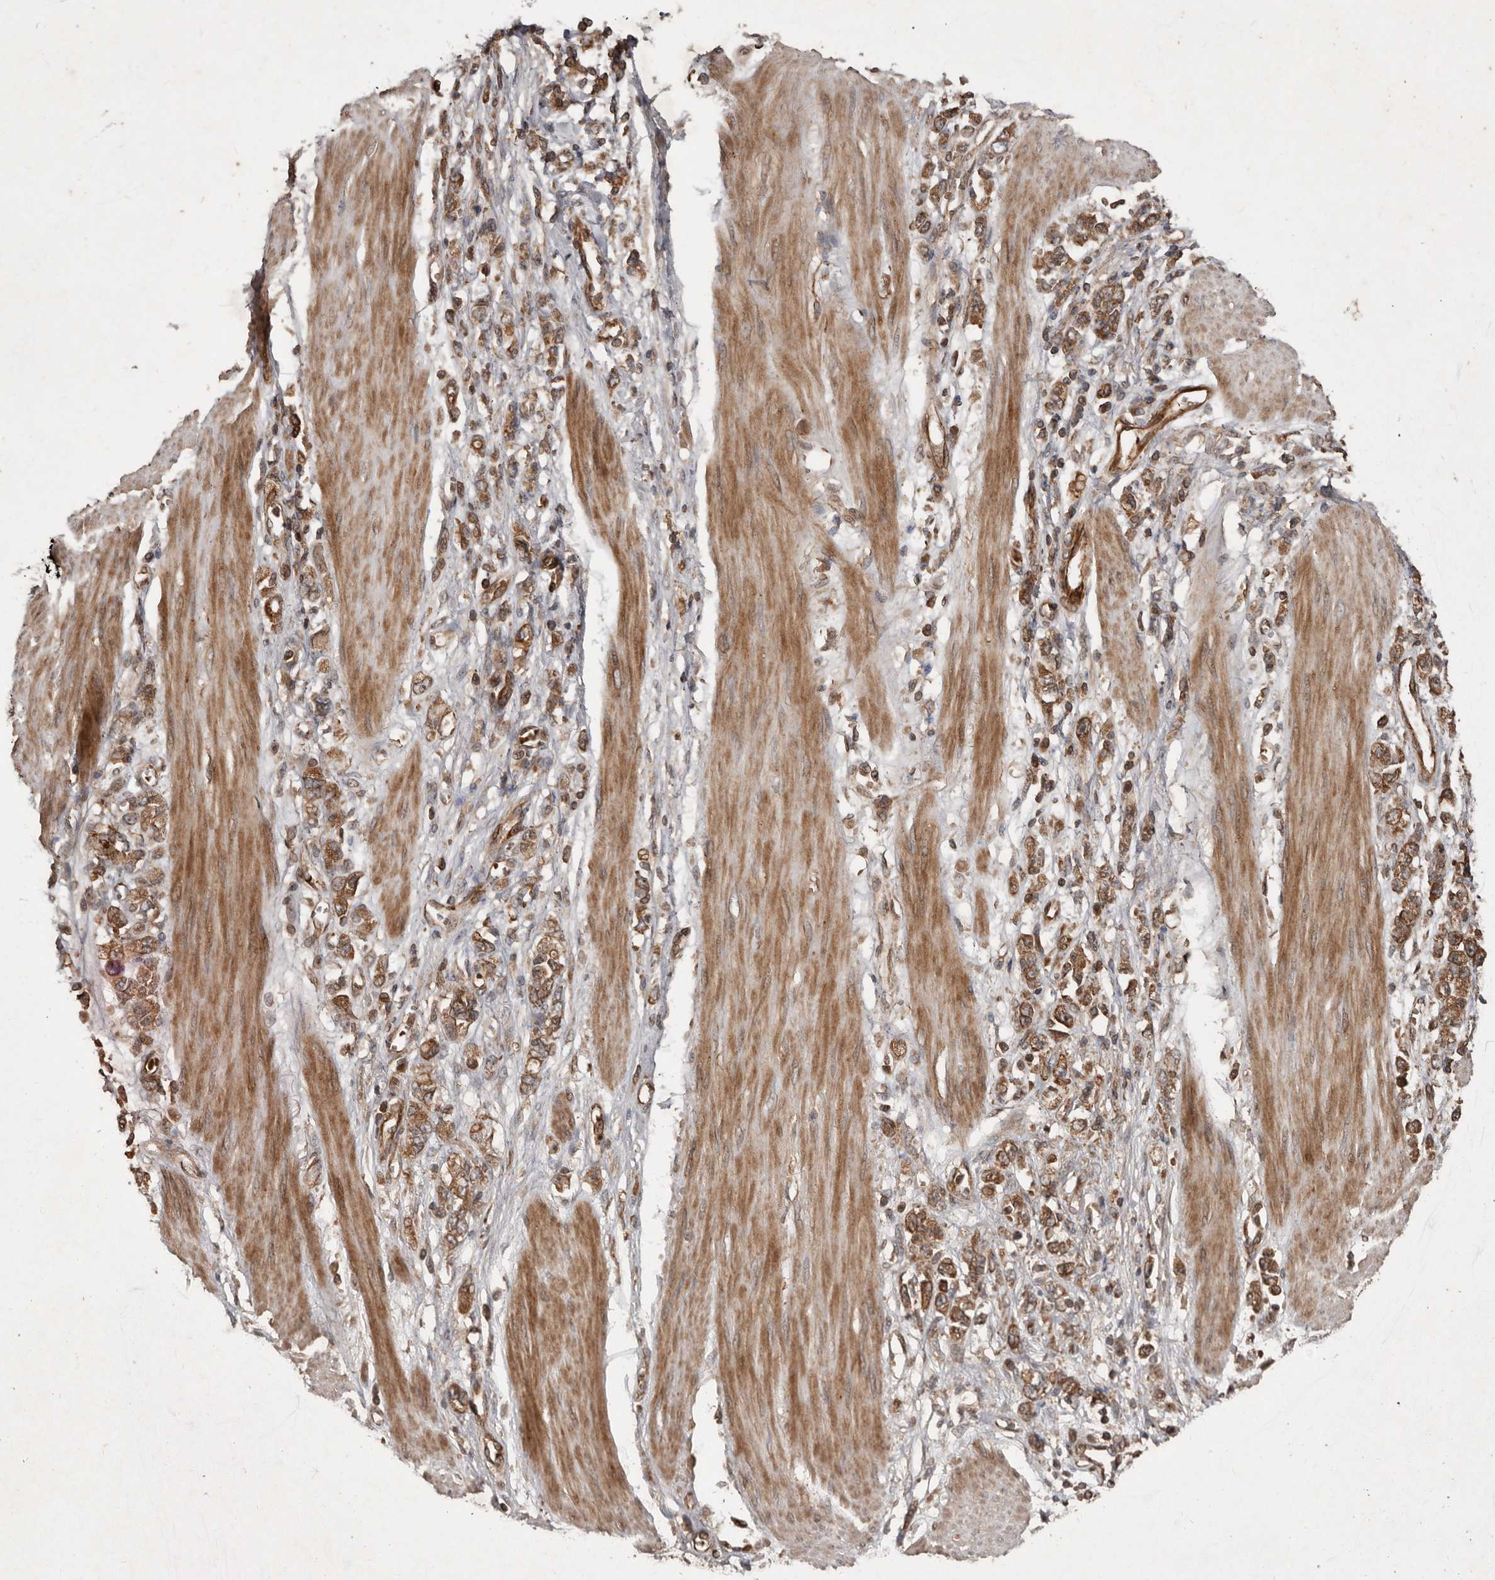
{"staining": {"intensity": "strong", "quantity": ">75%", "location": "cytoplasmic/membranous"}, "tissue": "stomach cancer", "cell_type": "Tumor cells", "image_type": "cancer", "snomed": [{"axis": "morphology", "description": "Adenocarcinoma, NOS"}, {"axis": "topography", "description": "Stomach"}], "caption": "Adenocarcinoma (stomach) stained for a protein displays strong cytoplasmic/membranous positivity in tumor cells. (Brightfield microscopy of DAB IHC at high magnification).", "gene": "STK36", "patient": {"sex": "female", "age": 76}}